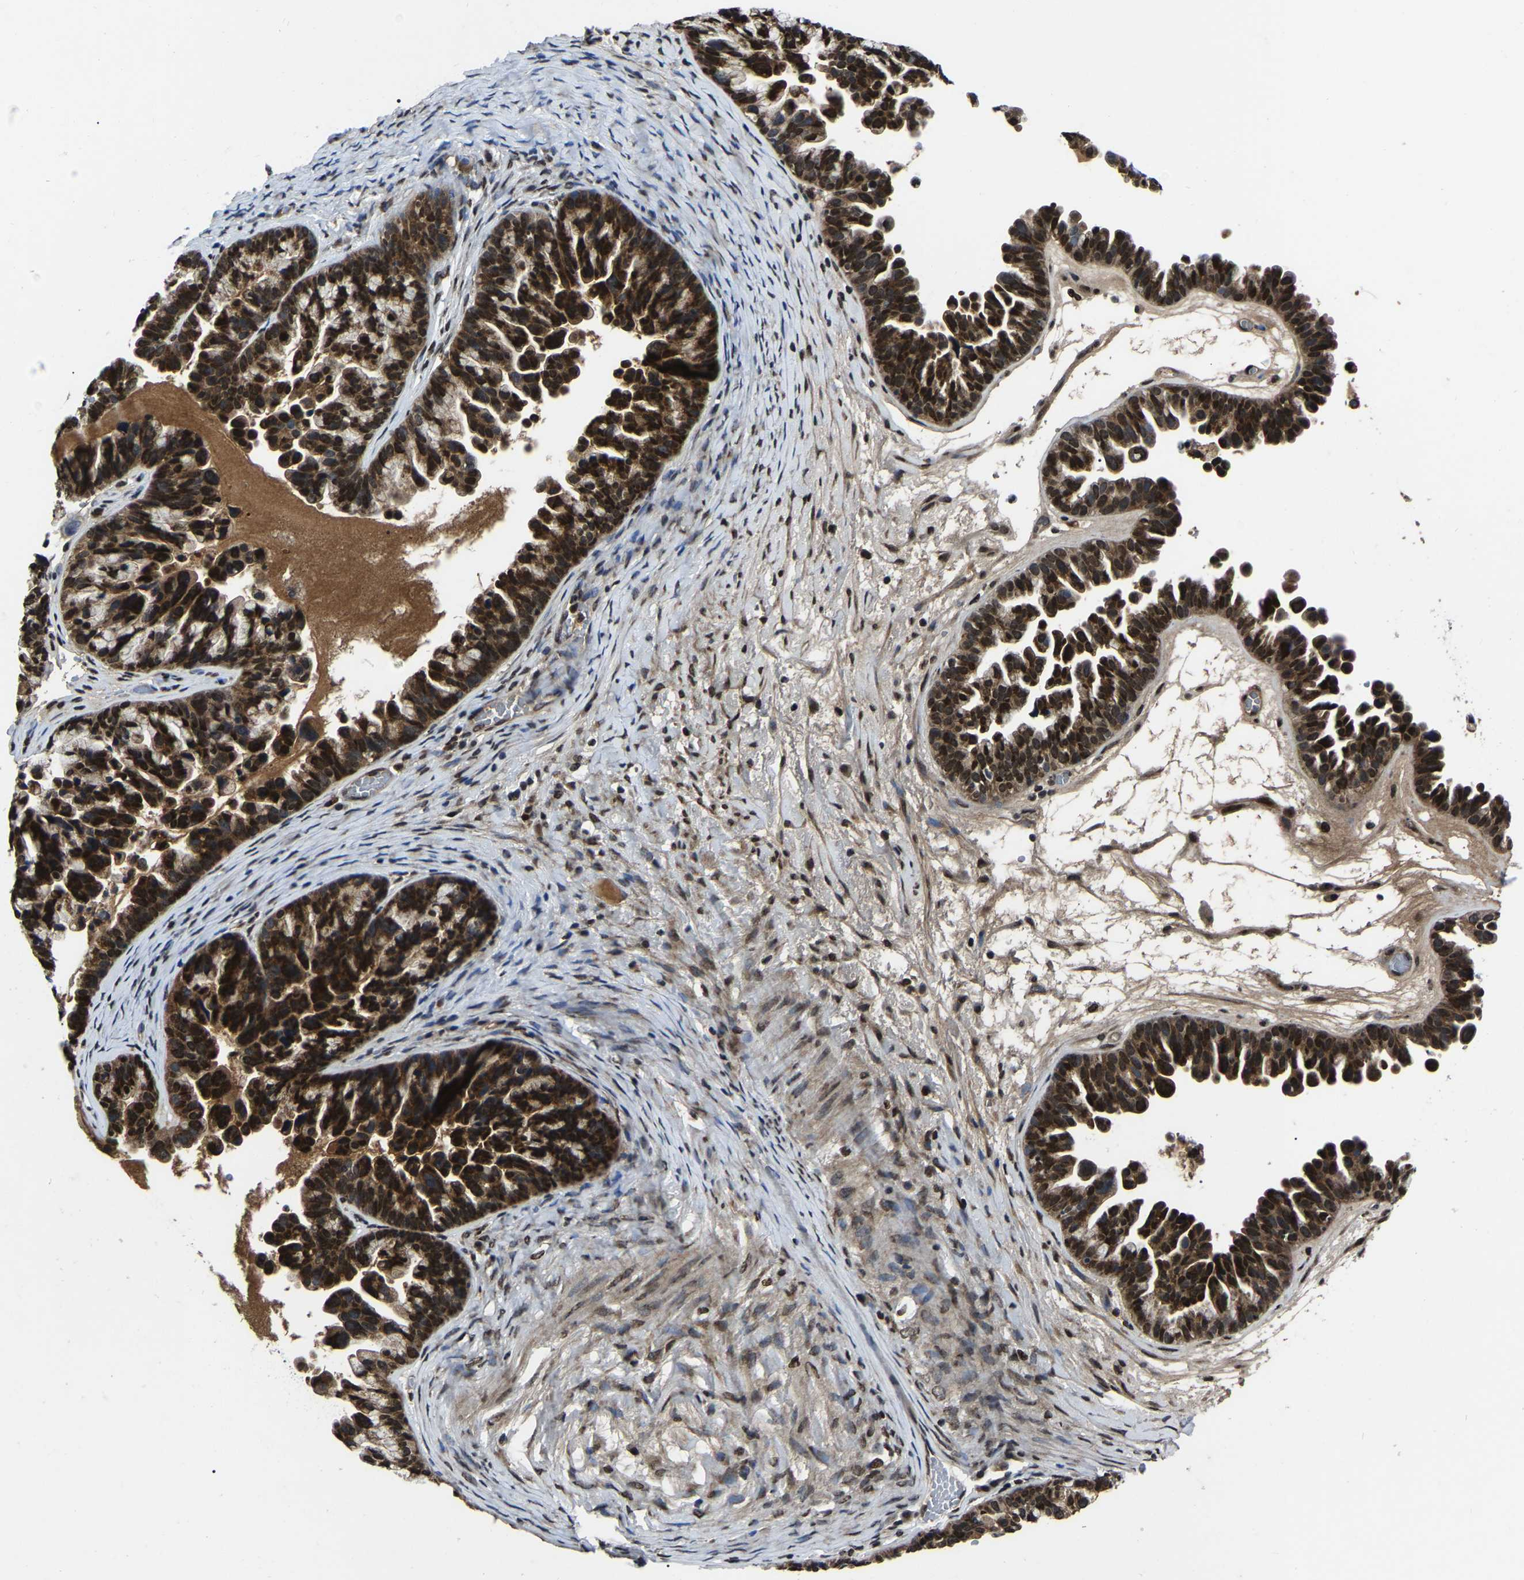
{"staining": {"intensity": "strong", "quantity": ">75%", "location": "nuclear"}, "tissue": "ovarian cancer", "cell_type": "Tumor cells", "image_type": "cancer", "snomed": [{"axis": "morphology", "description": "Cystadenocarcinoma, serous, NOS"}, {"axis": "topography", "description": "Ovary"}], "caption": "The histopathology image displays immunohistochemical staining of ovarian serous cystadenocarcinoma. There is strong nuclear expression is seen in approximately >75% of tumor cells.", "gene": "TRIM35", "patient": {"sex": "female", "age": 56}}